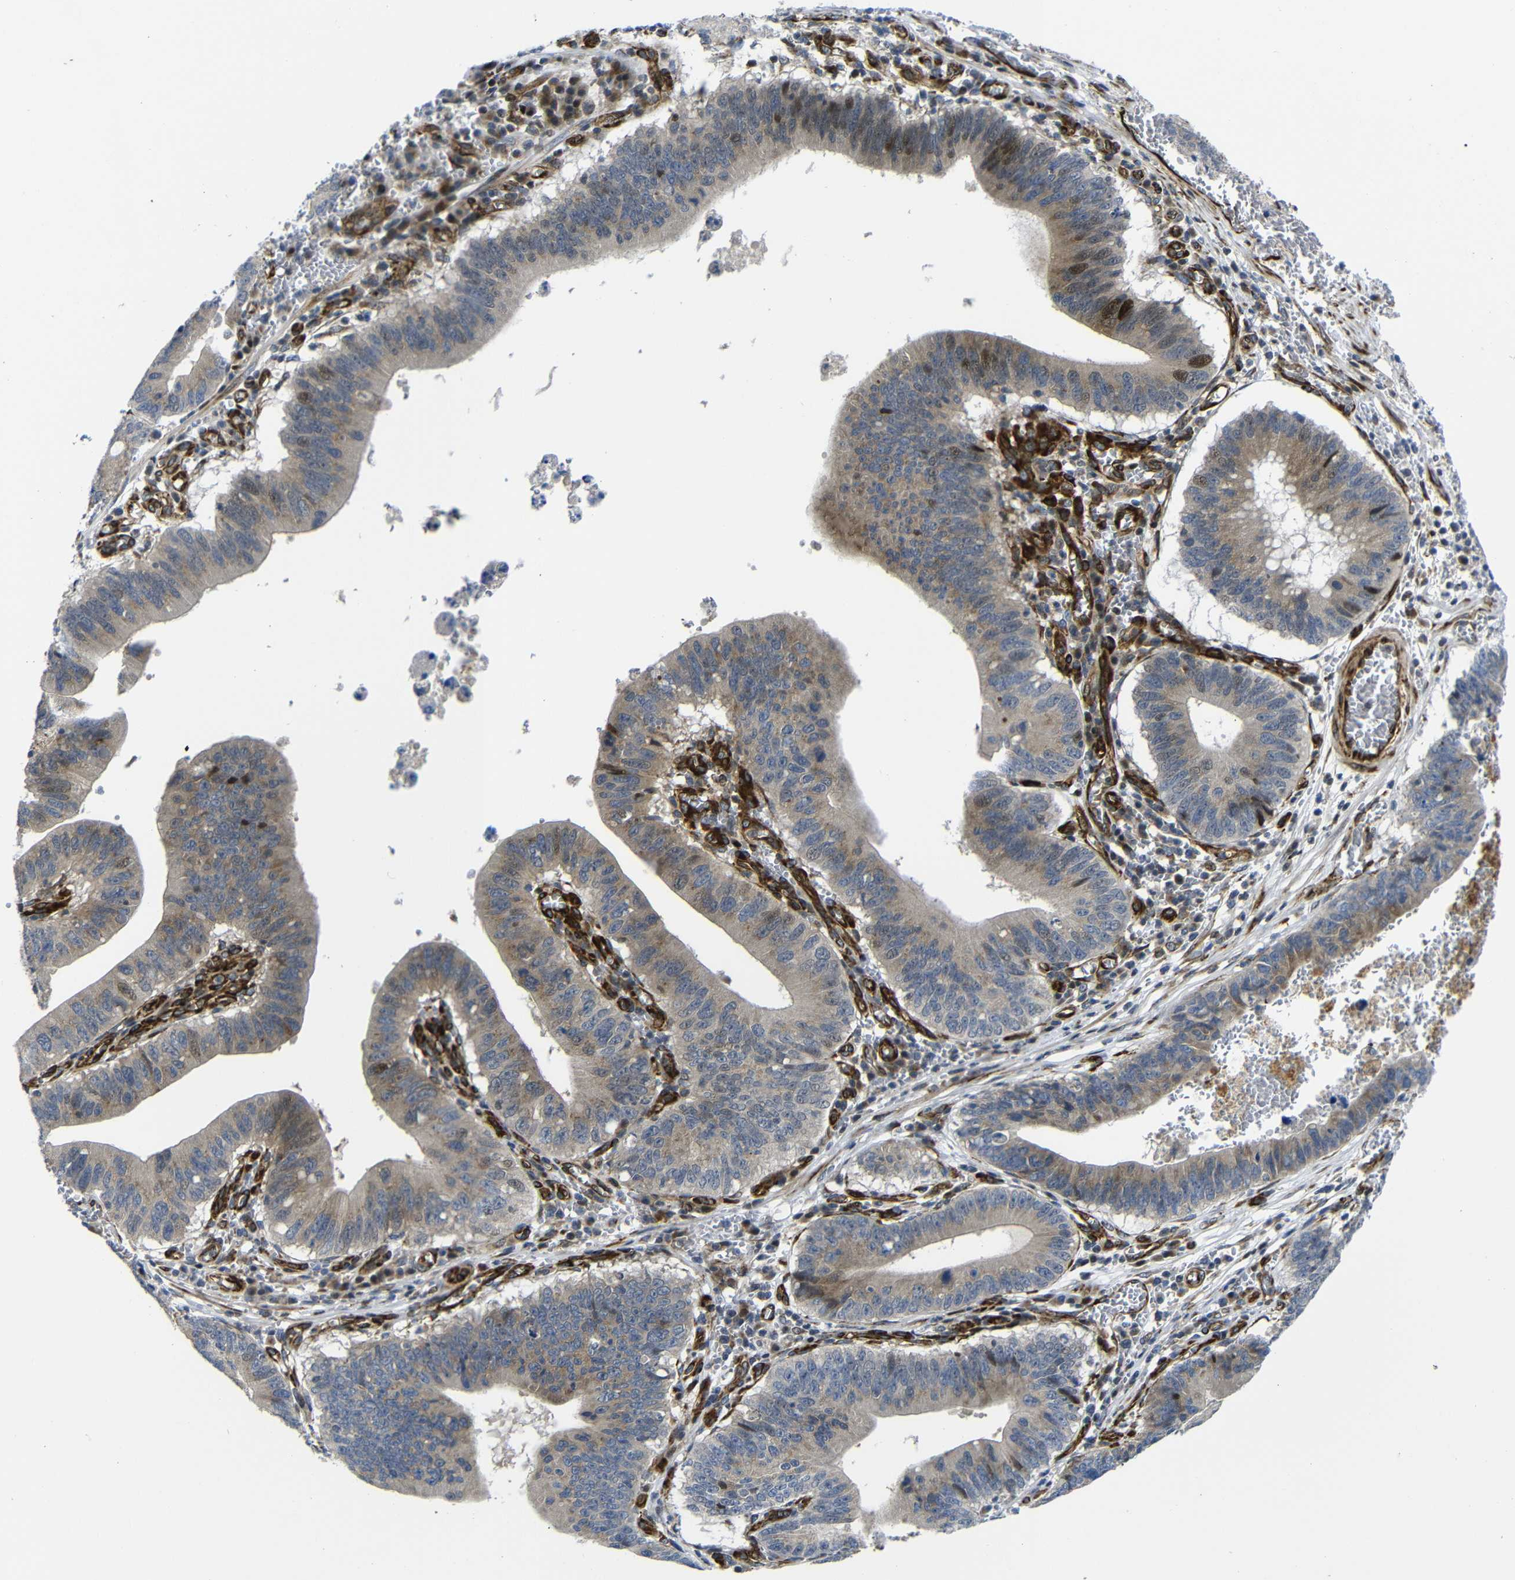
{"staining": {"intensity": "moderate", "quantity": "25%-75%", "location": "cytoplasmic/membranous"}, "tissue": "stomach cancer", "cell_type": "Tumor cells", "image_type": "cancer", "snomed": [{"axis": "morphology", "description": "Adenocarcinoma, NOS"}, {"axis": "topography", "description": "Stomach"}, {"axis": "topography", "description": "Gastric cardia"}], "caption": "A brown stain labels moderate cytoplasmic/membranous expression of a protein in stomach adenocarcinoma tumor cells. (Brightfield microscopy of DAB IHC at high magnification).", "gene": "PARP14", "patient": {"sex": "male", "age": 59}}